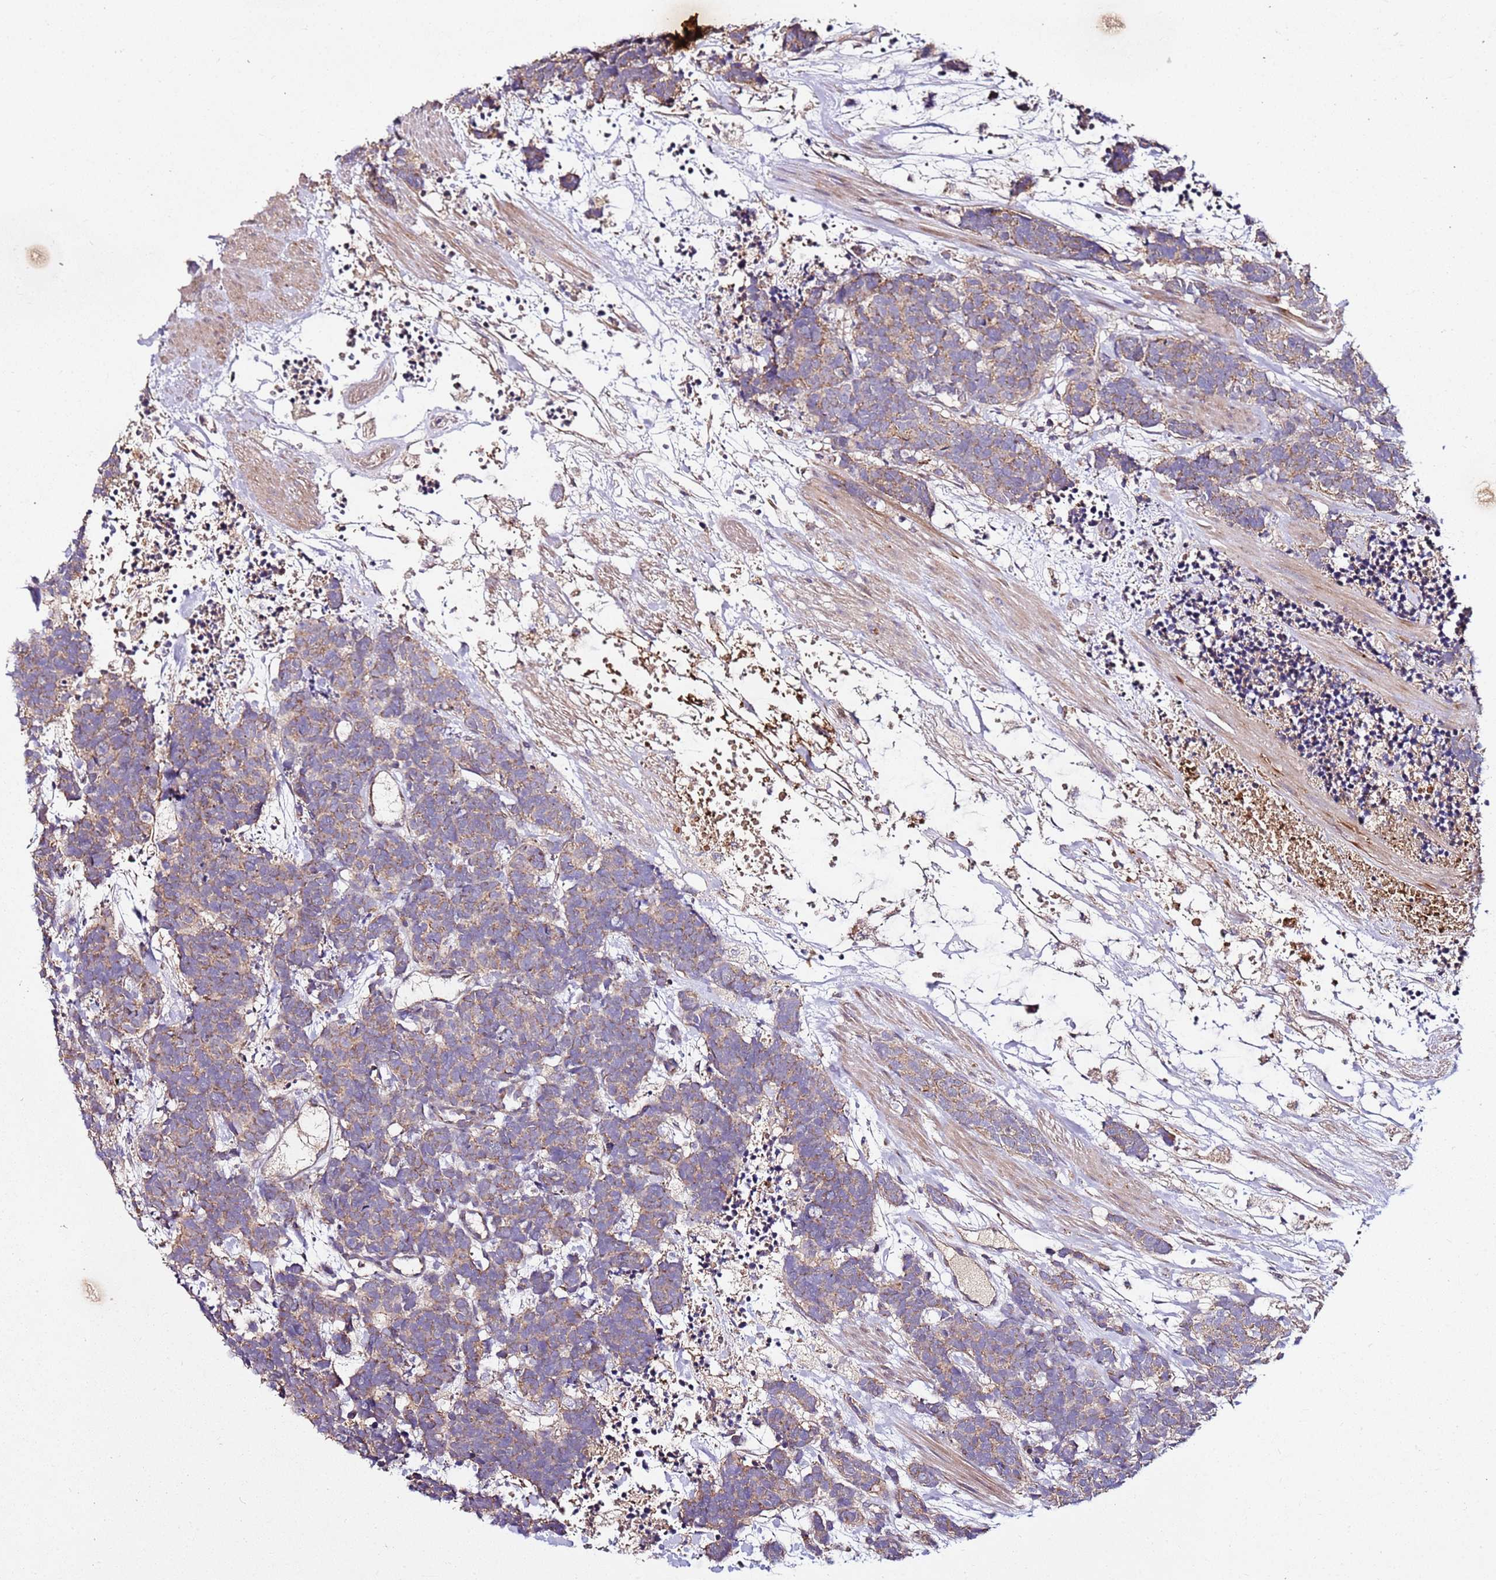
{"staining": {"intensity": "weak", "quantity": ">75%", "location": "cytoplasmic/membranous"}, "tissue": "carcinoid", "cell_type": "Tumor cells", "image_type": "cancer", "snomed": [{"axis": "morphology", "description": "Carcinoma, NOS"}, {"axis": "morphology", "description": "Carcinoid, malignant, NOS"}, {"axis": "topography", "description": "Prostate"}], "caption": "Carcinoid stained with a brown dye shows weak cytoplasmic/membranous positive positivity in approximately >75% of tumor cells.", "gene": "KRTAP21-3", "patient": {"sex": "male", "age": 57}}